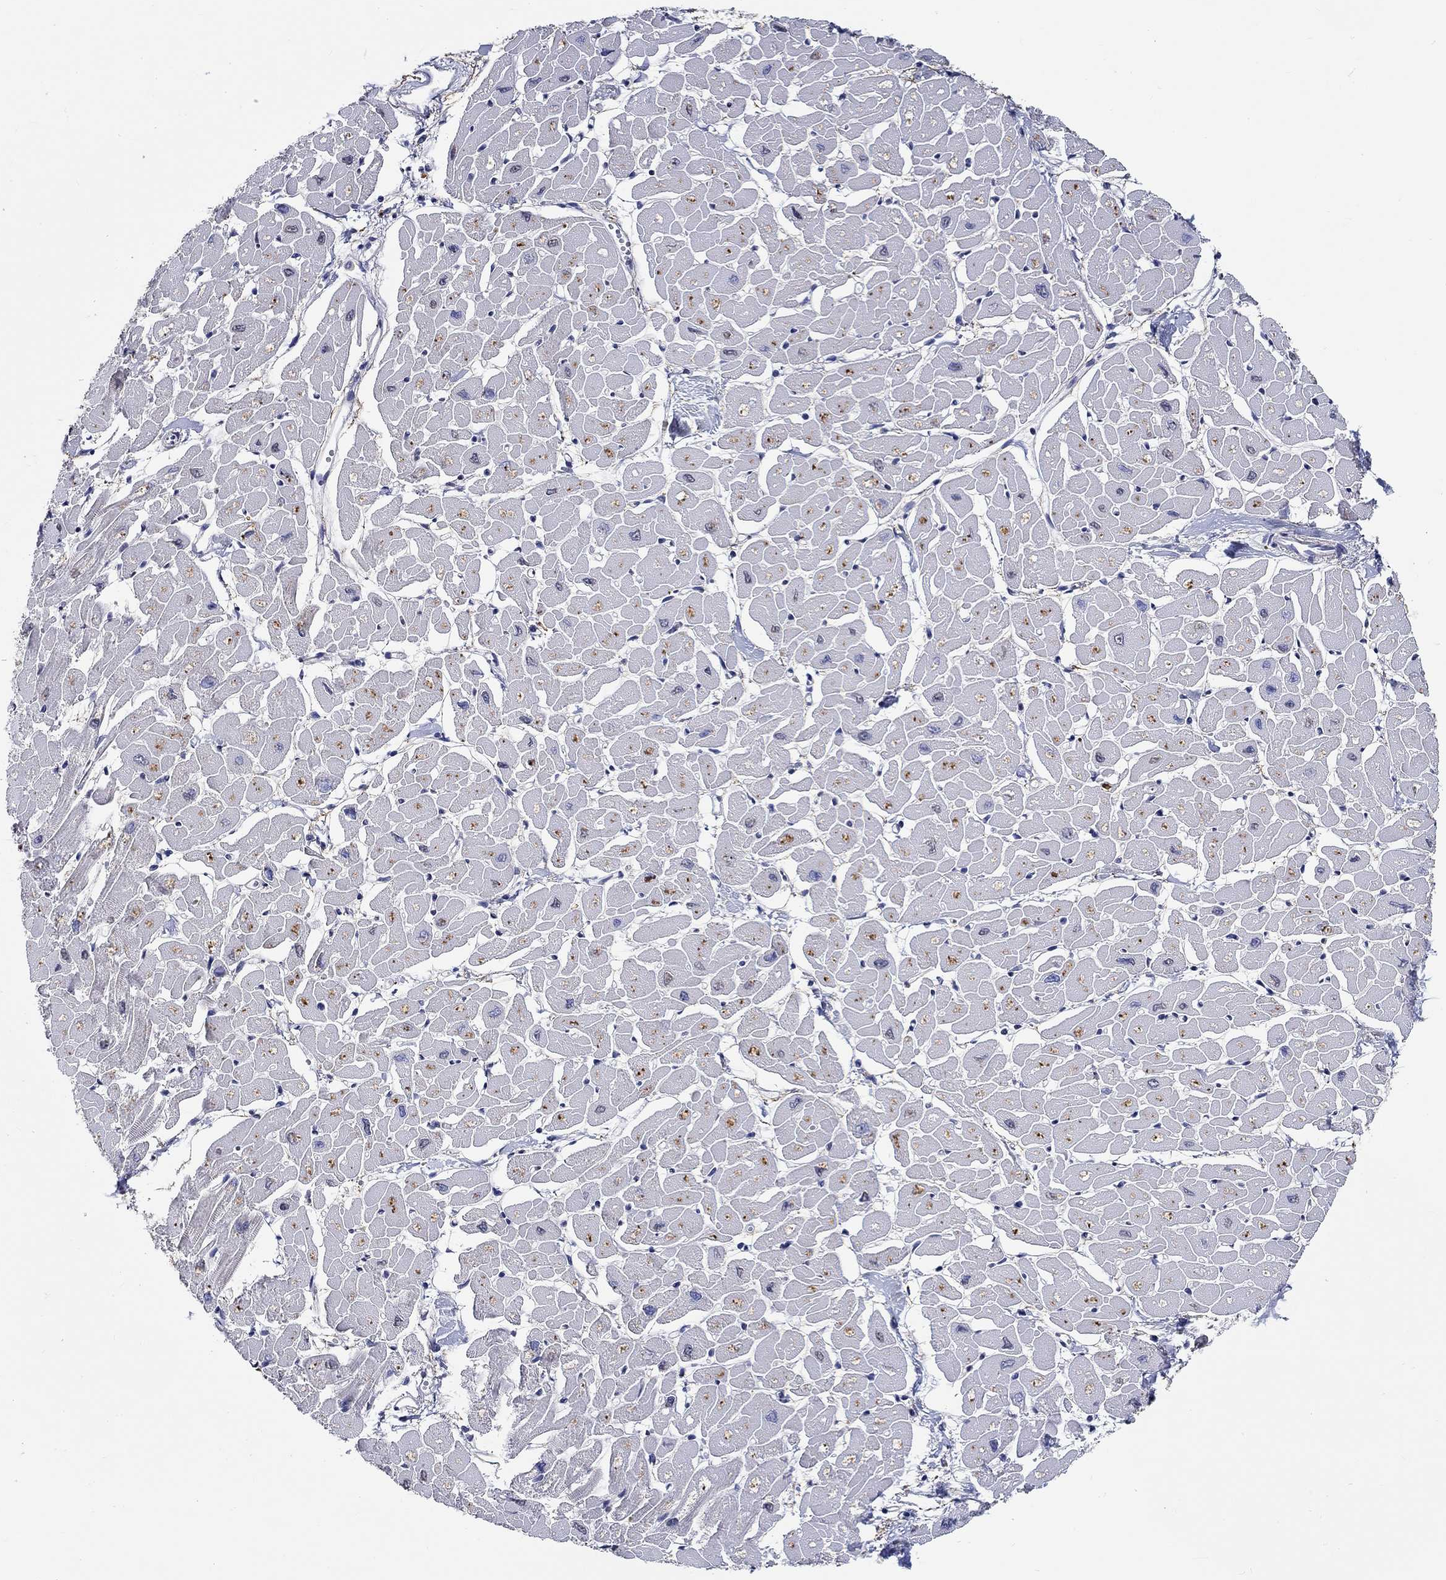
{"staining": {"intensity": "negative", "quantity": "none", "location": "none"}, "tissue": "heart muscle", "cell_type": "Cardiomyocytes", "image_type": "normal", "snomed": [{"axis": "morphology", "description": "Normal tissue, NOS"}, {"axis": "topography", "description": "Heart"}], "caption": "Immunohistochemical staining of unremarkable heart muscle exhibits no significant positivity in cardiomyocytes. (Immunohistochemistry, brightfield microscopy, high magnification).", "gene": "PDE1B", "patient": {"sex": "male", "age": 57}}